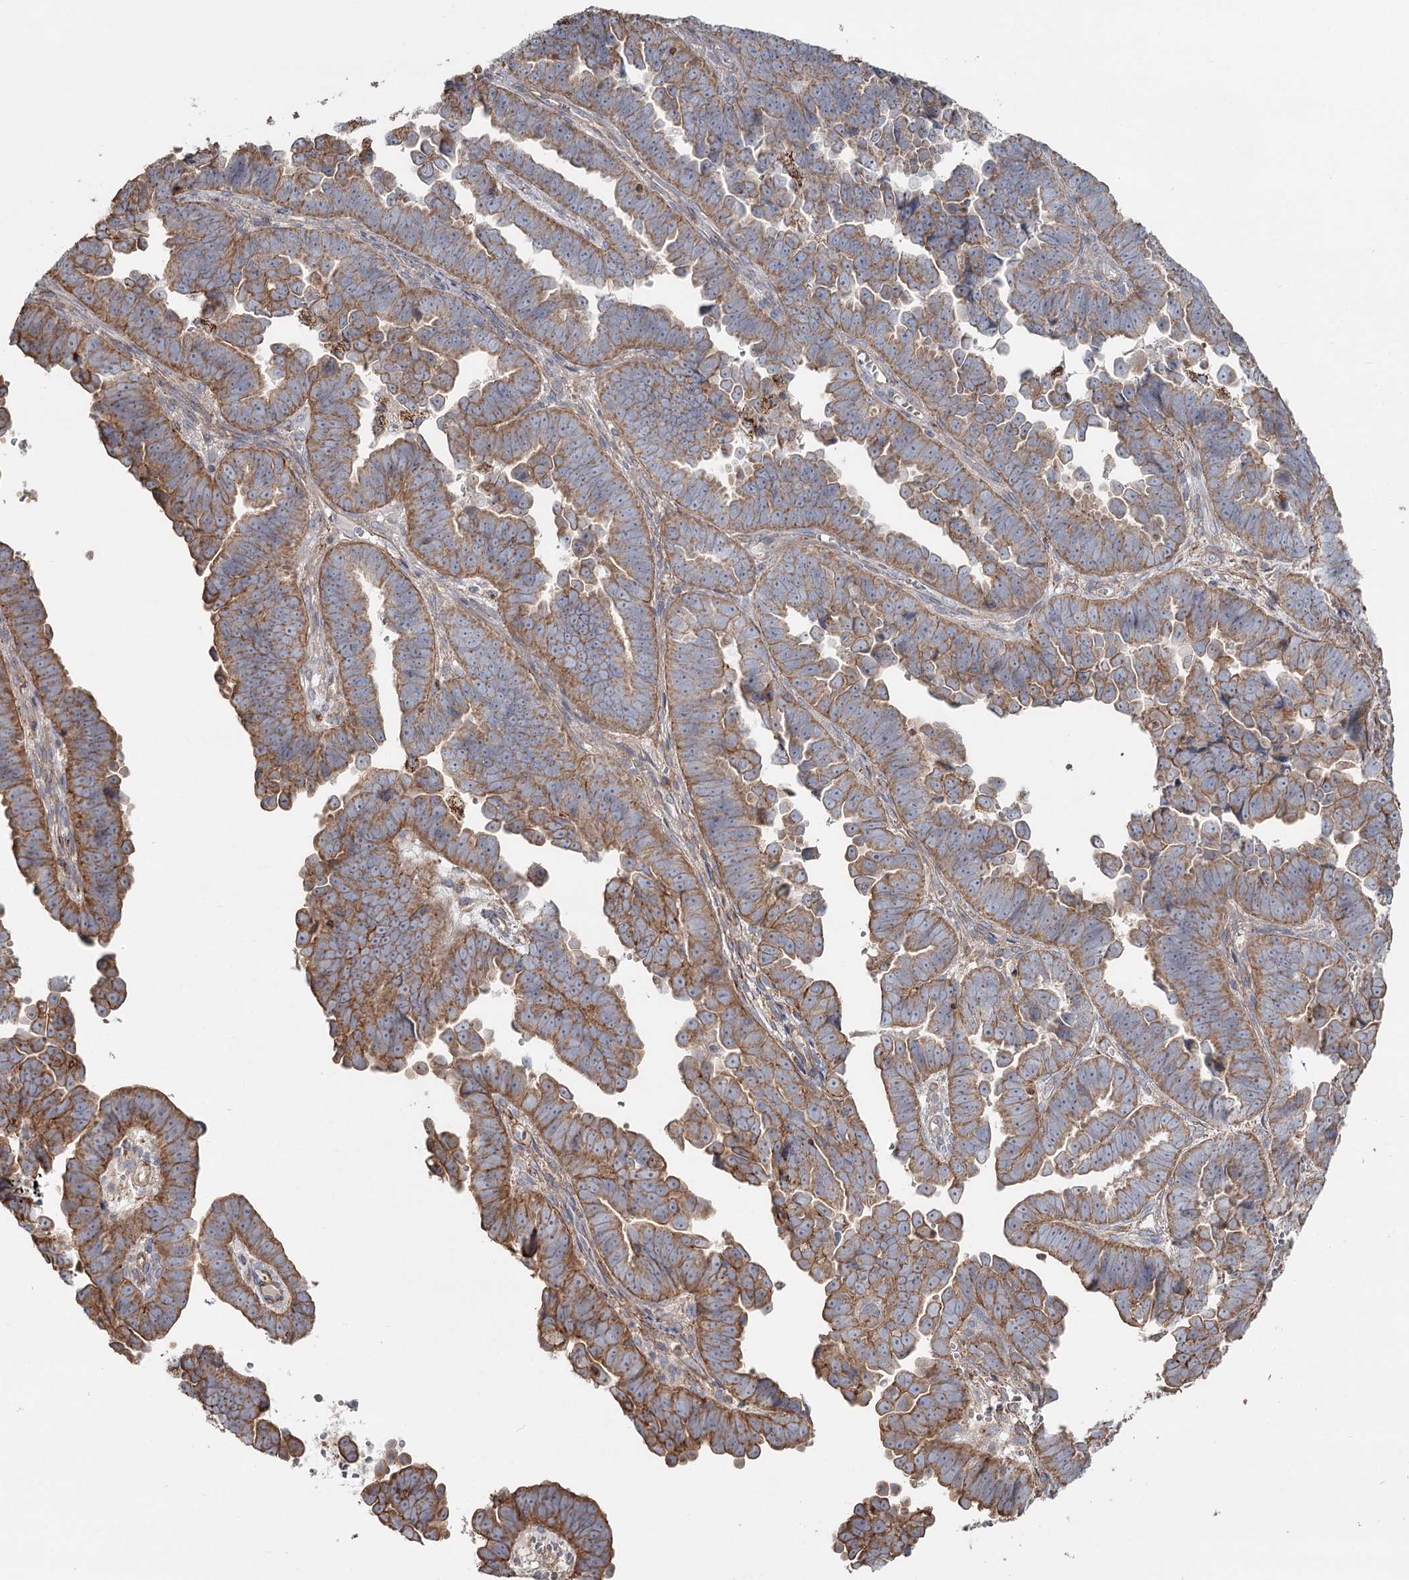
{"staining": {"intensity": "moderate", "quantity": ">75%", "location": "cytoplasmic/membranous"}, "tissue": "endometrial cancer", "cell_type": "Tumor cells", "image_type": "cancer", "snomed": [{"axis": "morphology", "description": "Adenocarcinoma, NOS"}, {"axis": "topography", "description": "Endometrium"}], "caption": "This is an image of IHC staining of endometrial cancer, which shows moderate staining in the cytoplasmic/membranous of tumor cells.", "gene": "DHRS9", "patient": {"sex": "female", "age": 75}}